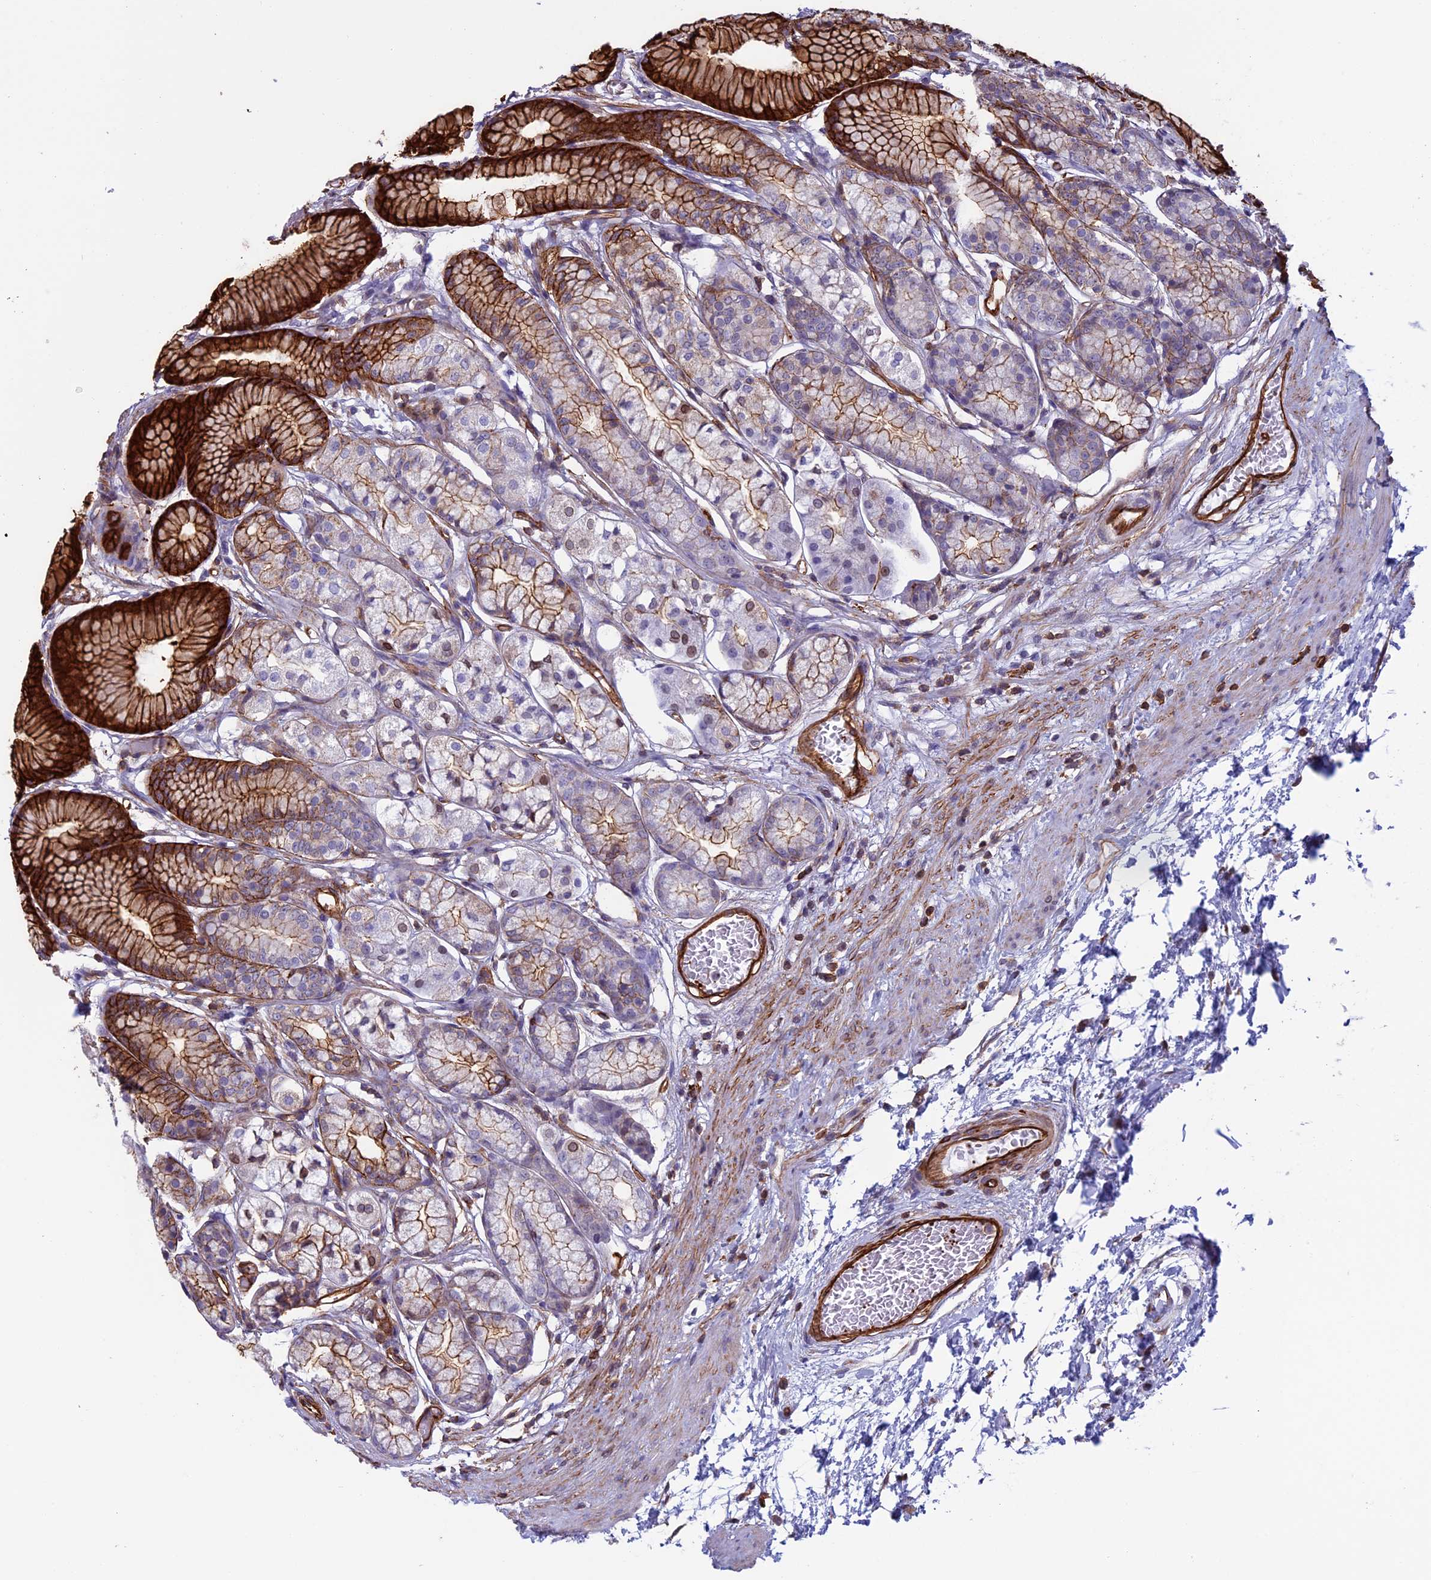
{"staining": {"intensity": "strong", "quantity": "25%-75%", "location": "cytoplasmic/membranous"}, "tissue": "stomach", "cell_type": "Glandular cells", "image_type": "normal", "snomed": [{"axis": "morphology", "description": "Normal tissue, NOS"}, {"axis": "morphology", "description": "Adenocarcinoma, NOS"}, {"axis": "morphology", "description": "Adenocarcinoma, High grade"}, {"axis": "topography", "description": "Stomach, upper"}, {"axis": "topography", "description": "Stomach"}], "caption": "Unremarkable stomach shows strong cytoplasmic/membranous expression in about 25%-75% of glandular cells, visualized by immunohistochemistry.", "gene": "ANGPTL2", "patient": {"sex": "female", "age": 65}}